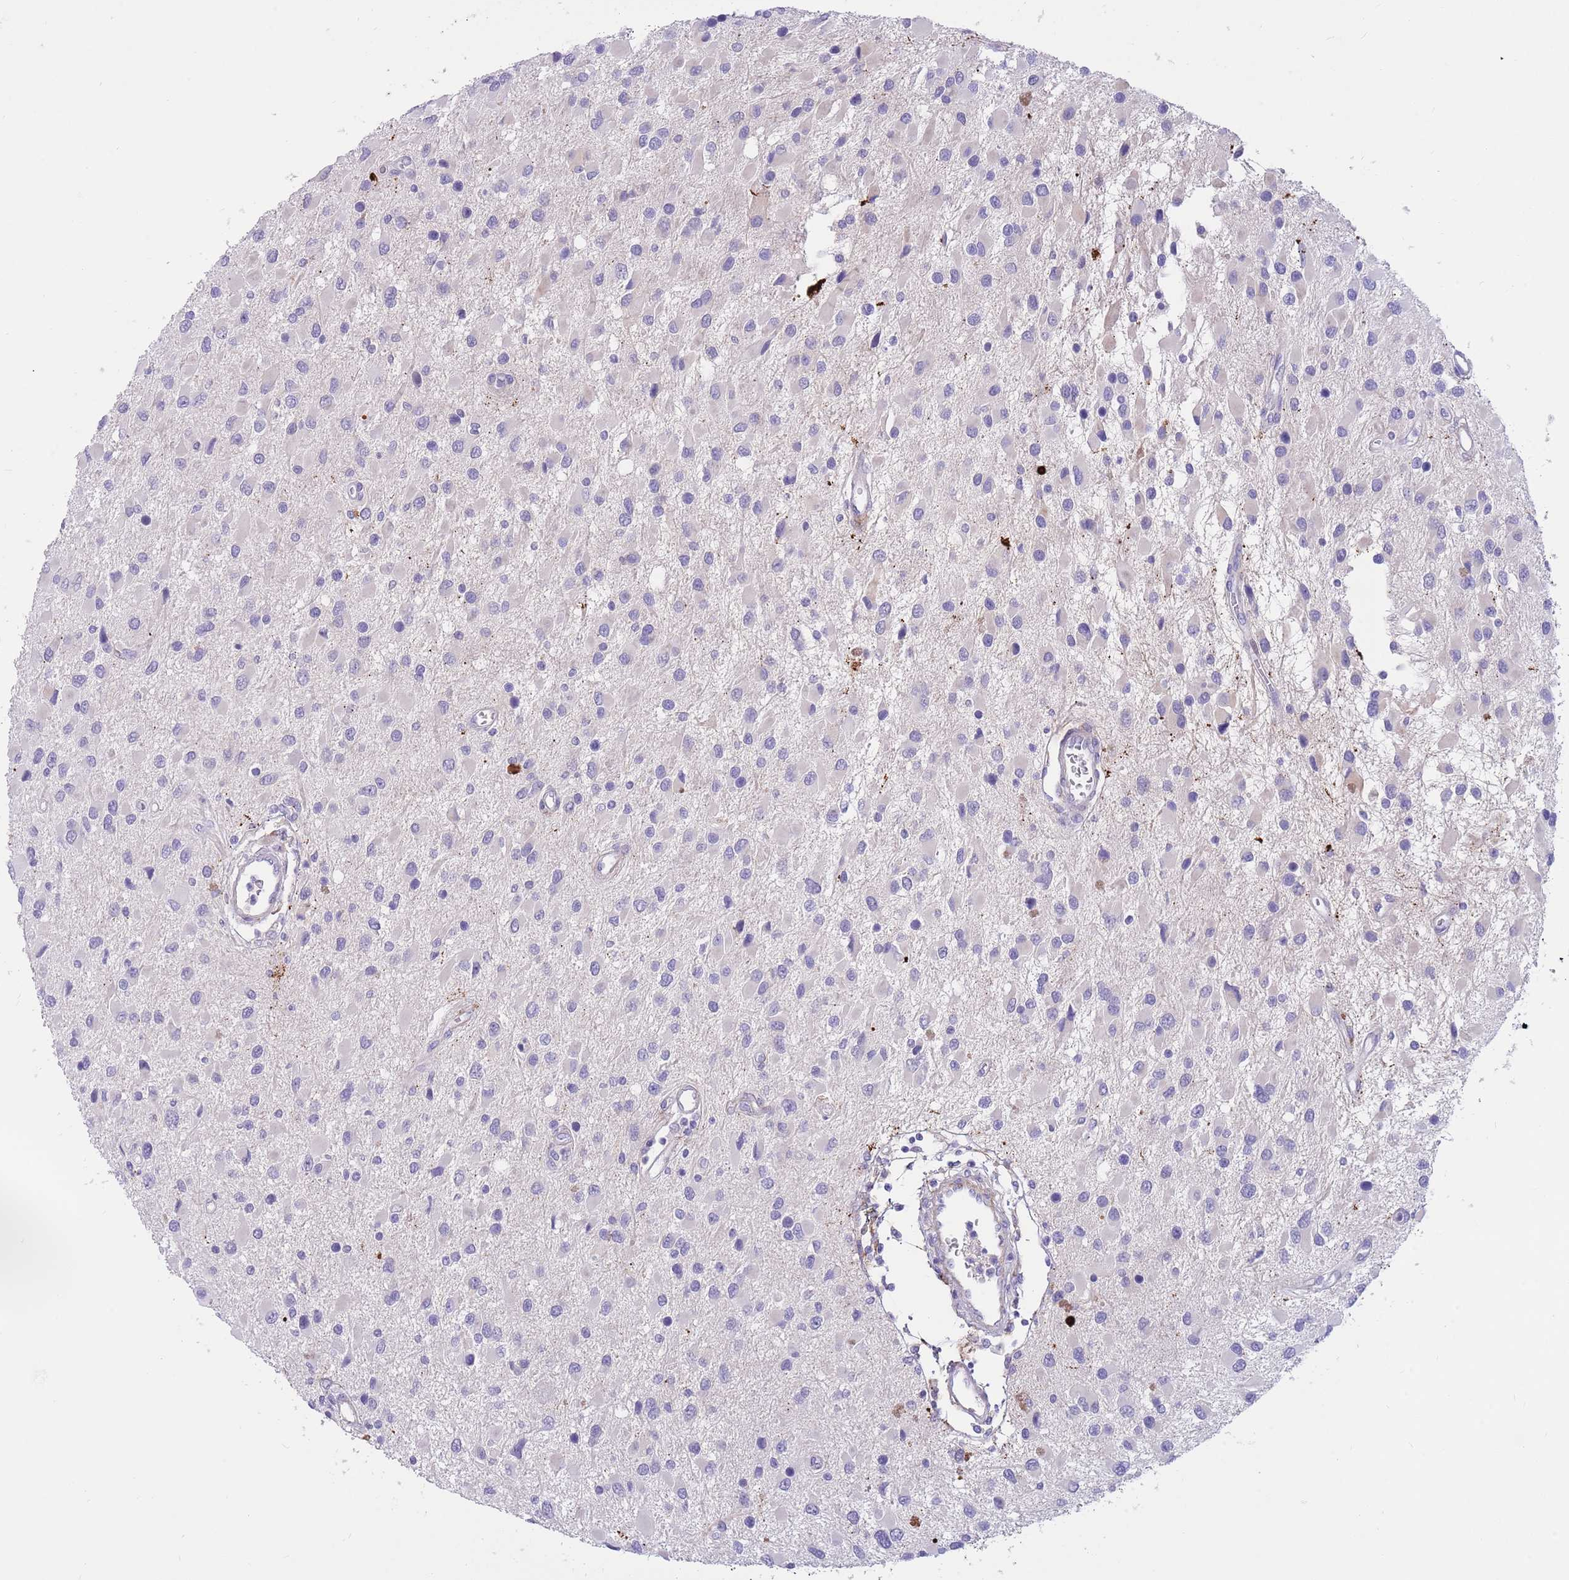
{"staining": {"intensity": "negative", "quantity": "none", "location": "none"}, "tissue": "glioma", "cell_type": "Tumor cells", "image_type": "cancer", "snomed": [{"axis": "morphology", "description": "Glioma, malignant, High grade"}, {"axis": "topography", "description": "Brain"}], "caption": "IHC photomicrograph of neoplastic tissue: malignant glioma (high-grade) stained with DAB displays no significant protein positivity in tumor cells.", "gene": "LEPROTL1", "patient": {"sex": "male", "age": 53}}